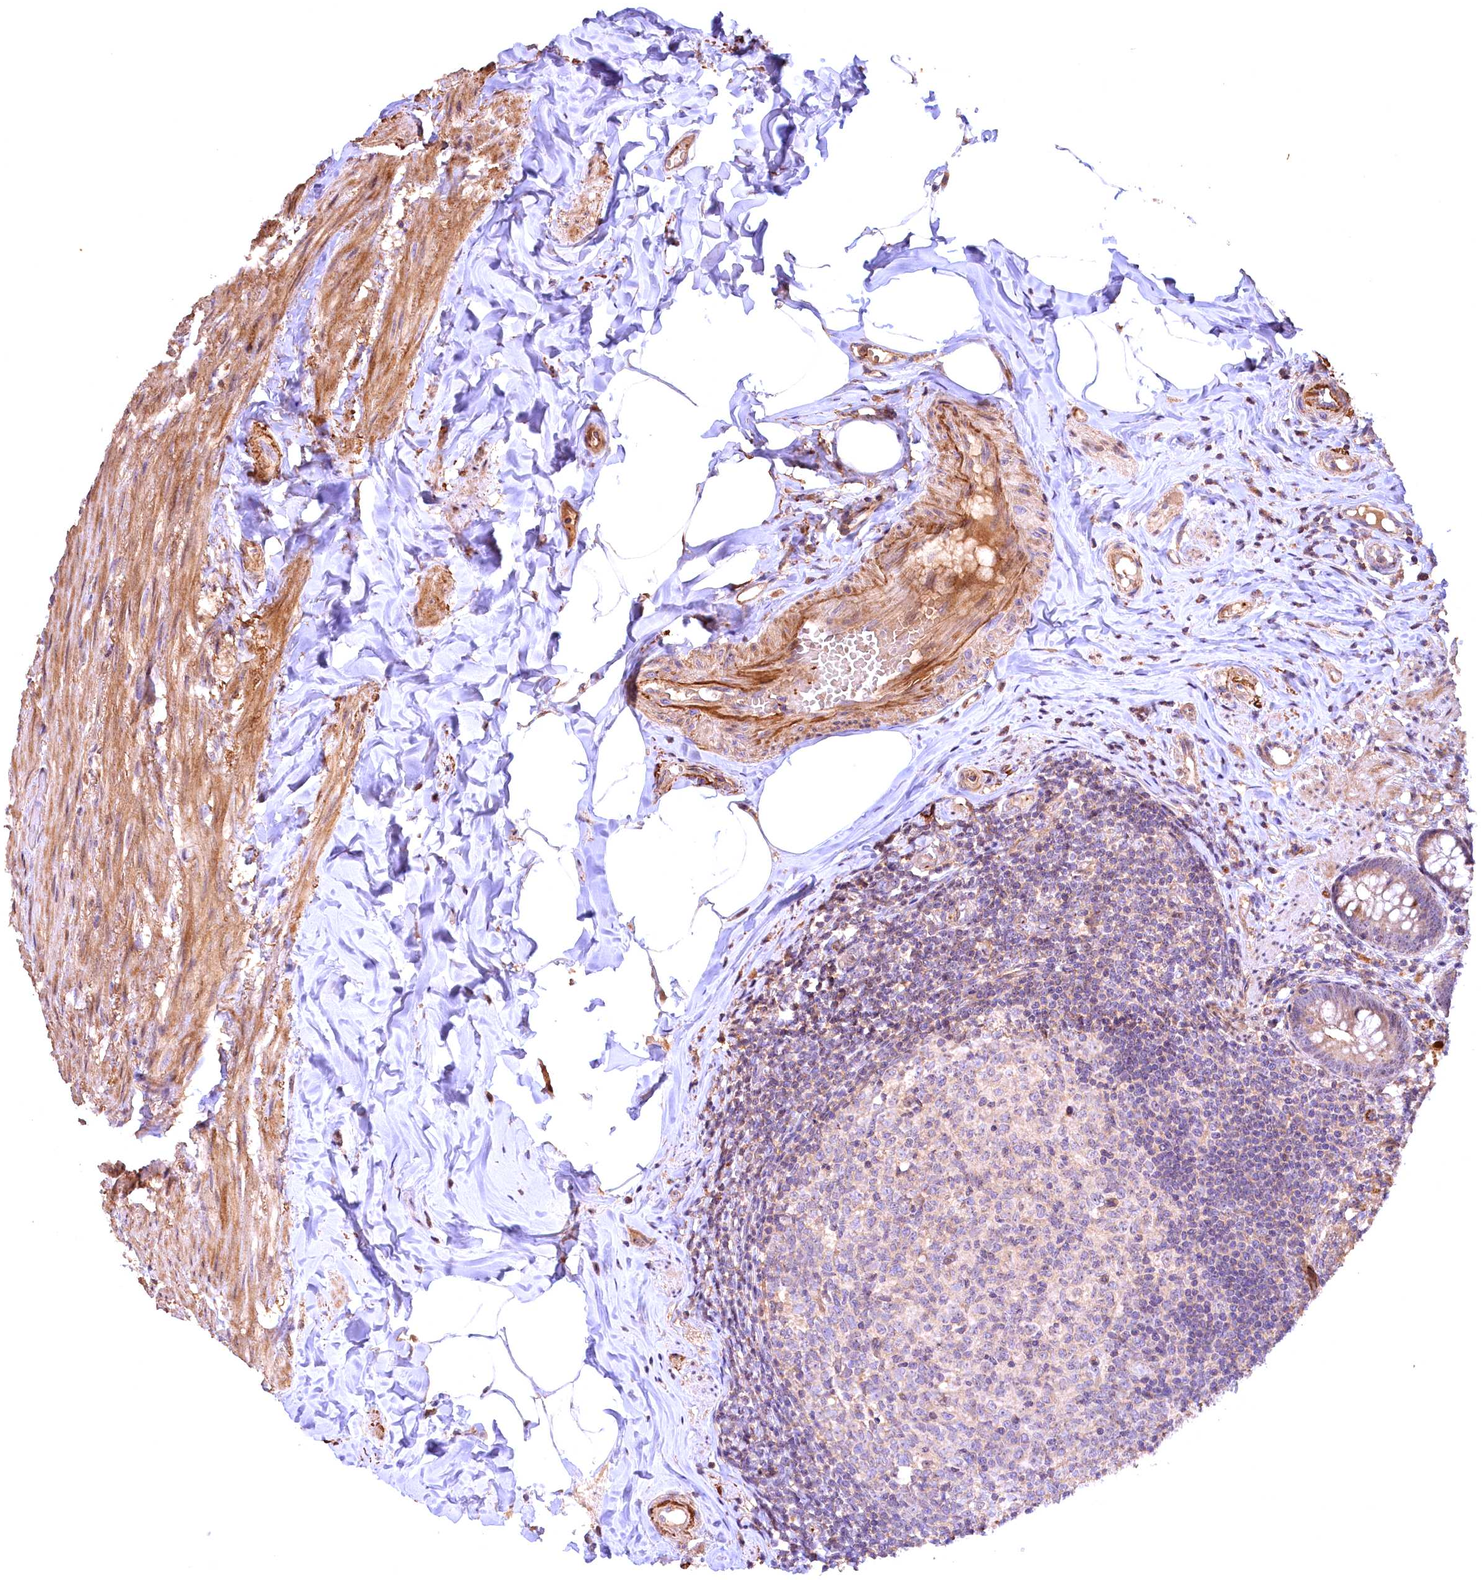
{"staining": {"intensity": "strong", "quantity": "<25%", "location": "cytoplasmic/membranous"}, "tissue": "appendix", "cell_type": "Glandular cells", "image_type": "normal", "snomed": [{"axis": "morphology", "description": "Normal tissue, NOS"}, {"axis": "topography", "description": "Appendix"}], "caption": "A micrograph of appendix stained for a protein displays strong cytoplasmic/membranous brown staining in glandular cells.", "gene": "FUZ", "patient": {"sex": "male", "age": 55}}